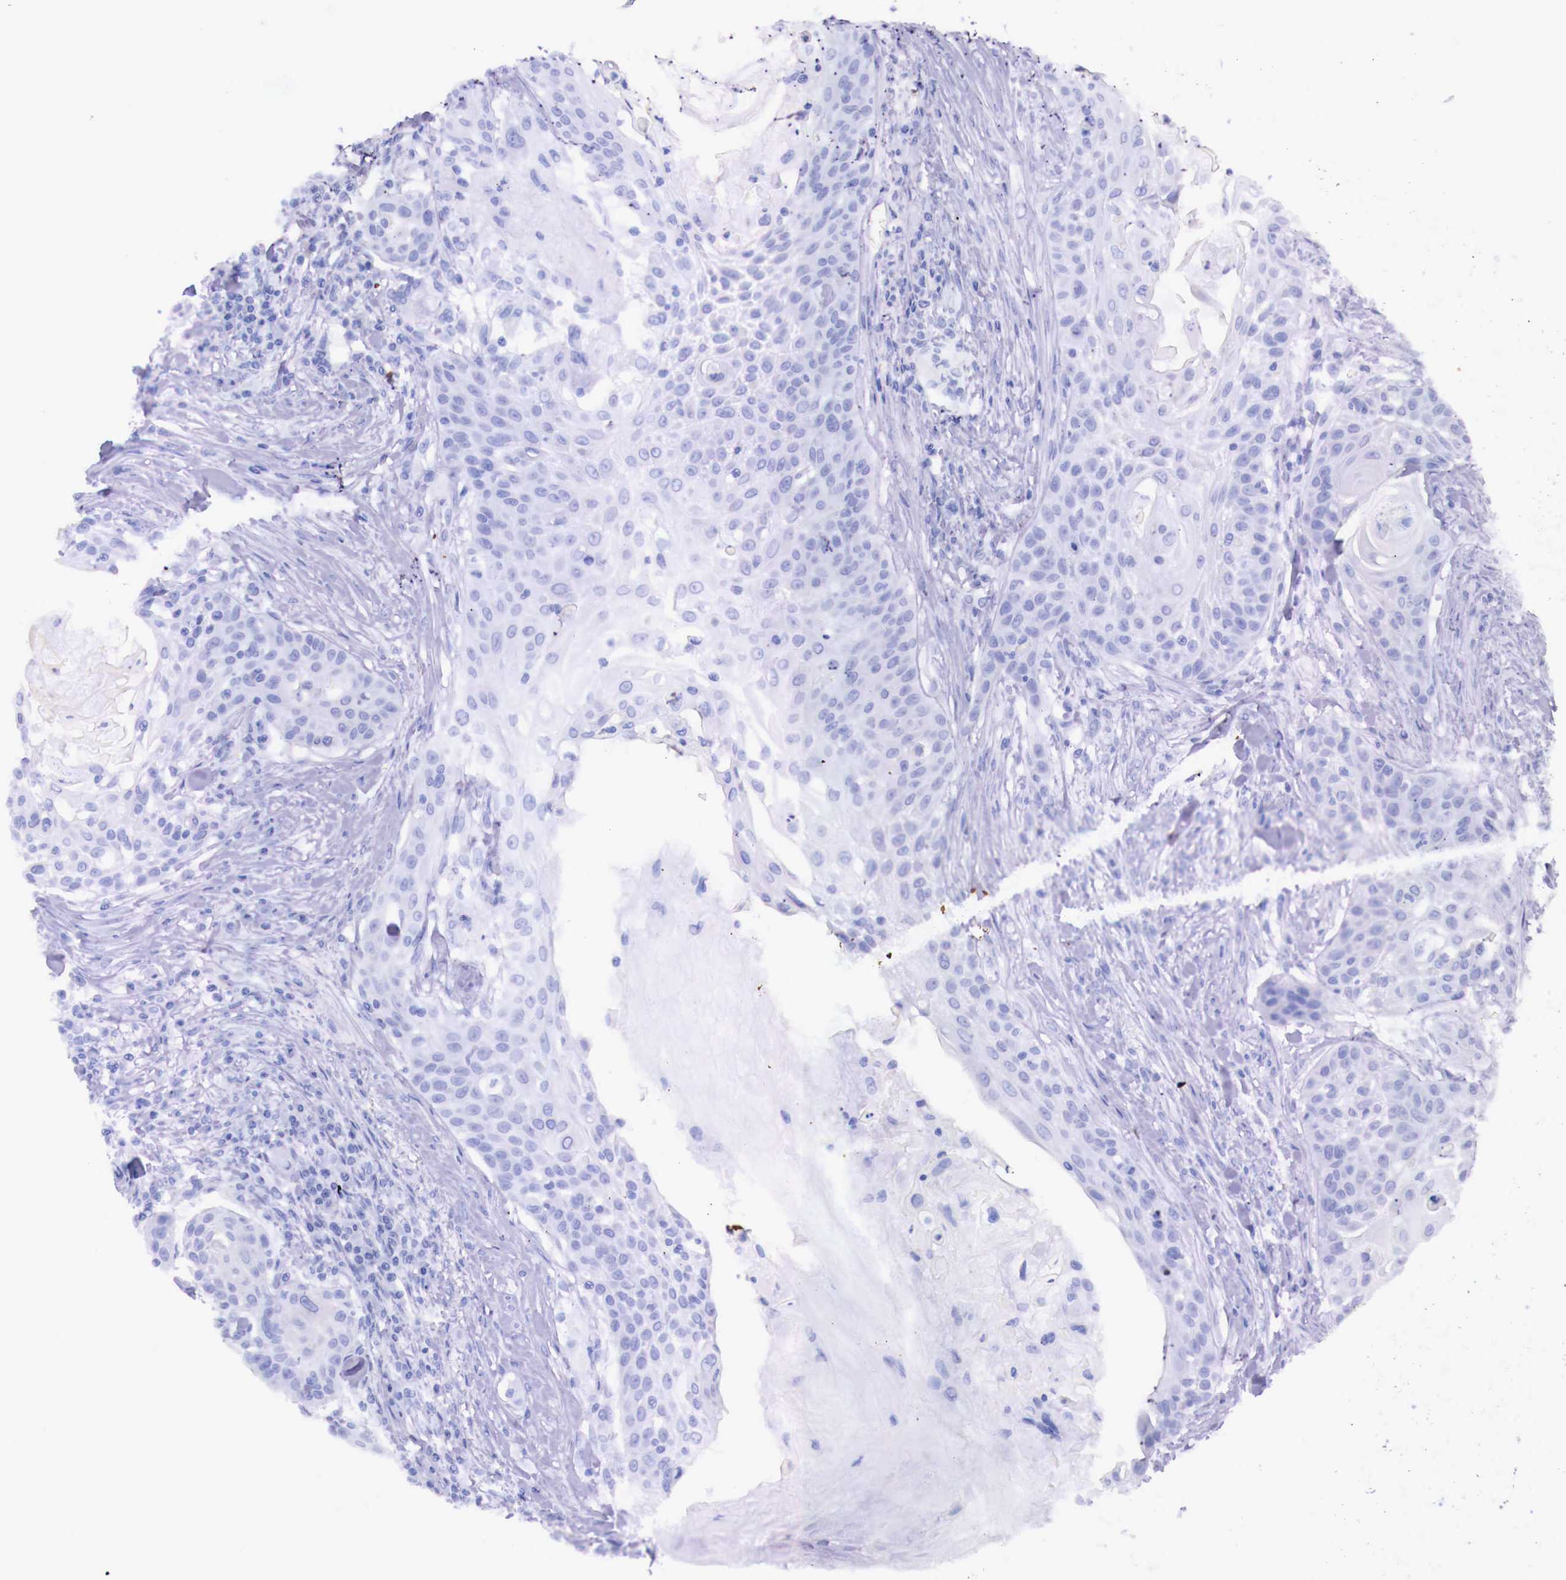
{"staining": {"intensity": "negative", "quantity": "none", "location": "none"}, "tissue": "head and neck cancer", "cell_type": "Tumor cells", "image_type": "cancer", "snomed": [{"axis": "morphology", "description": "Squamous cell carcinoma, NOS"}, {"axis": "morphology", "description": "Squamous cell carcinoma, metastatic, NOS"}, {"axis": "topography", "description": "Lymph node"}, {"axis": "topography", "description": "Salivary gland"}, {"axis": "topography", "description": "Head-Neck"}], "caption": "This is a image of immunohistochemistry (IHC) staining of head and neck cancer (metastatic squamous cell carcinoma), which shows no staining in tumor cells.", "gene": "GRIPAP1", "patient": {"sex": "female", "age": 74}}